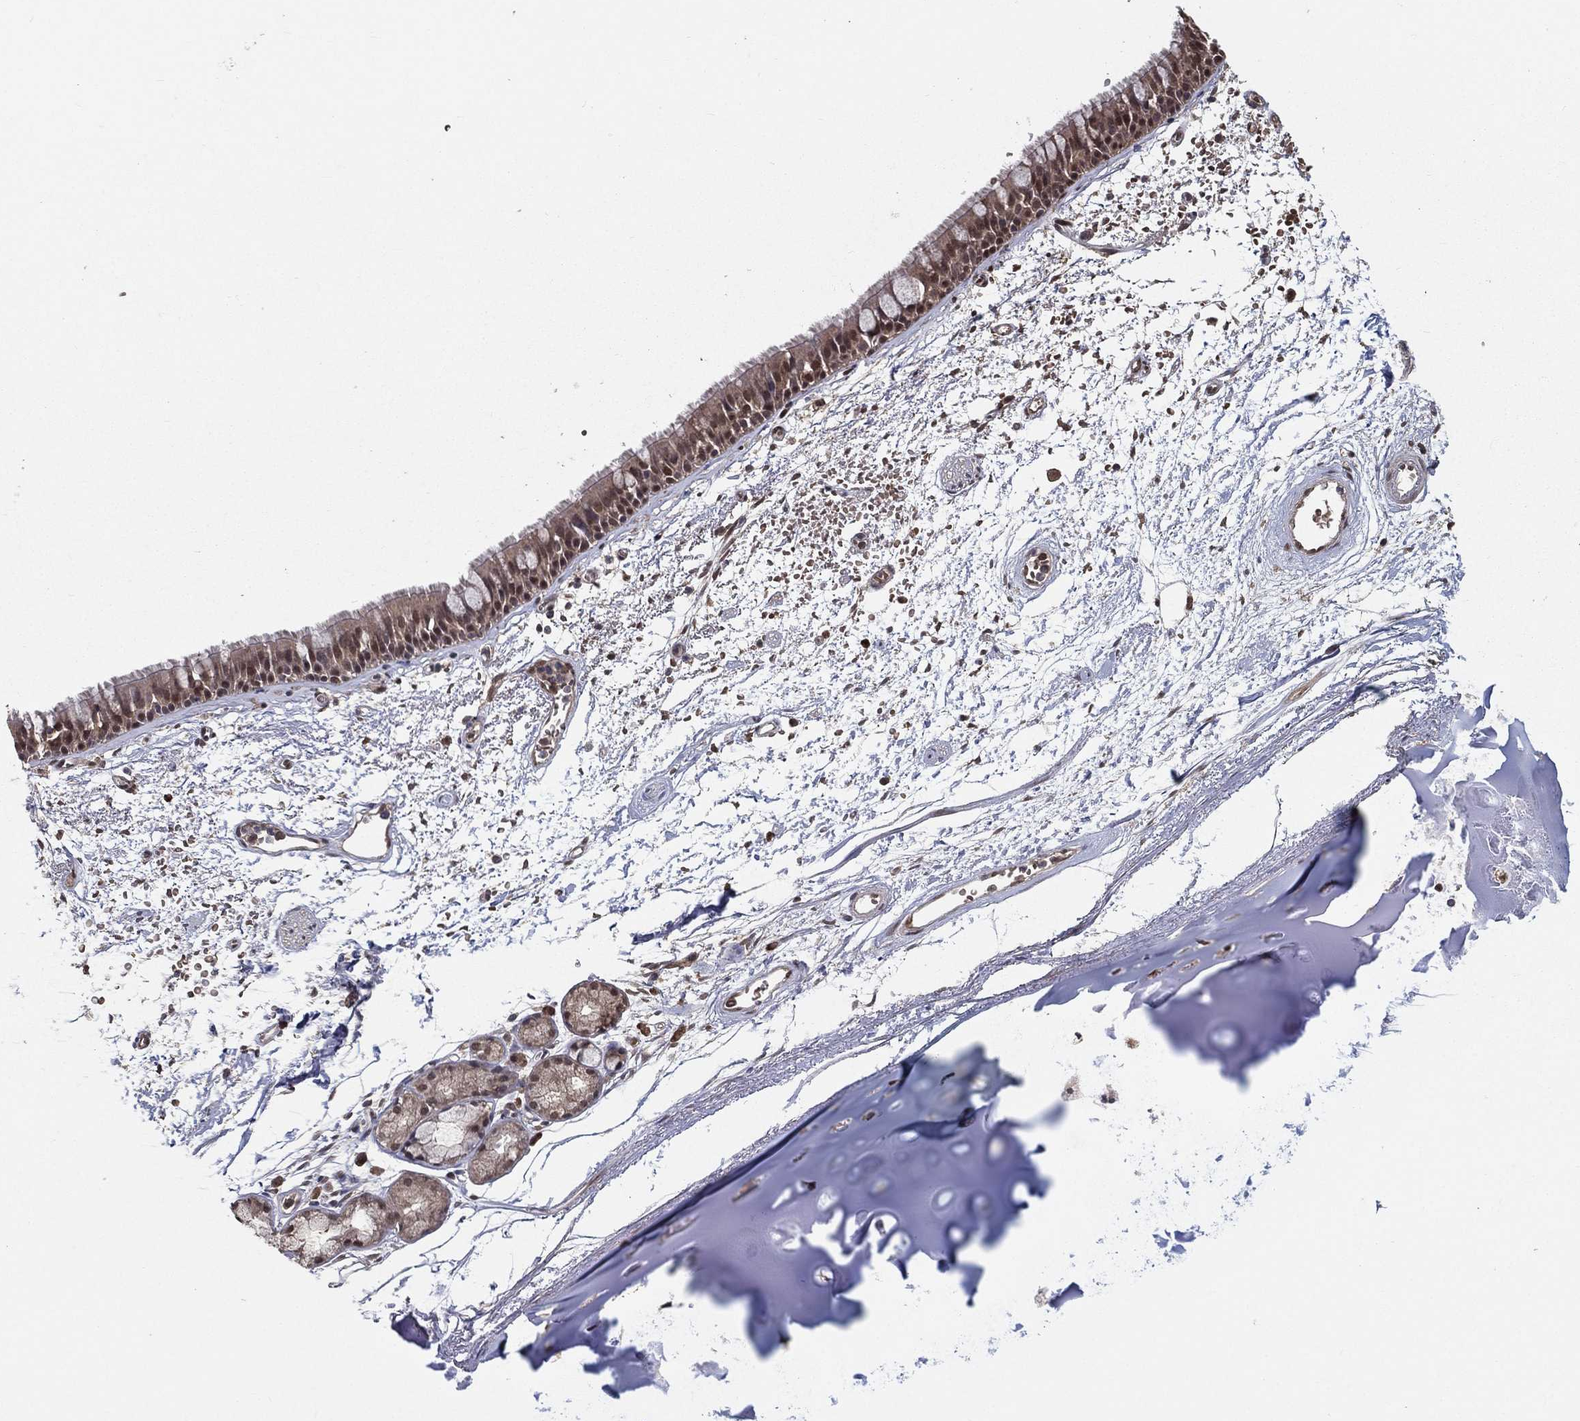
{"staining": {"intensity": "moderate", "quantity": "25%-75%", "location": "cytoplasmic/membranous,nuclear"}, "tissue": "bronchus", "cell_type": "Respiratory epithelial cells", "image_type": "normal", "snomed": [{"axis": "morphology", "description": "Normal tissue, NOS"}, {"axis": "topography", "description": "Cartilage tissue"}, {"axis": "topography", "description": "Bronchus"}], "caption": "Protein expression analysis of unremarkable bronchus shows moderate cytoplasmic/membranous,nuclear staining in approximately 25%-75% of respiratory epithelial cells.", "gene": "CARM1", "patient": {"sex": "male", "age": 66}}